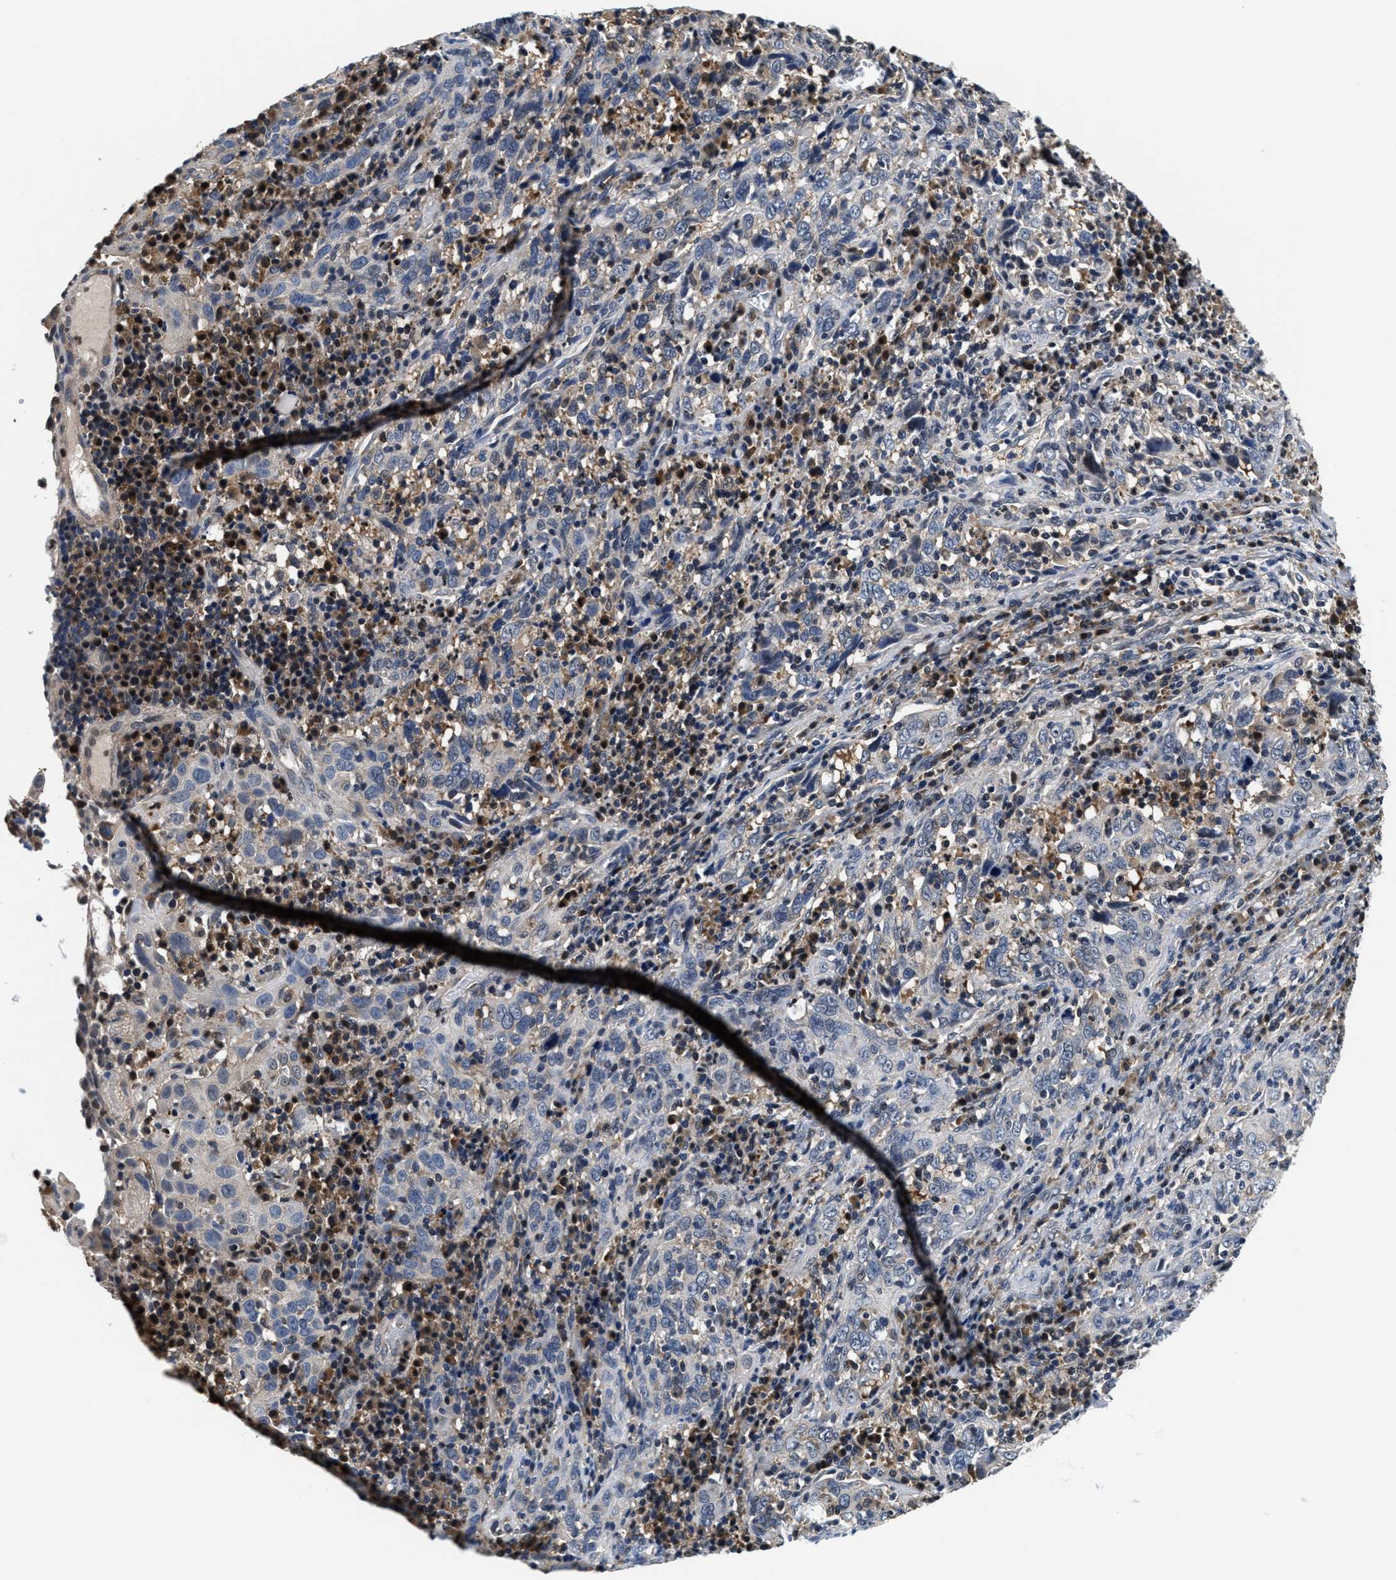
{"staining": {"intensity": "negative", "quantity": "none", "location": "none"}, "tissue": "cervical cancer", "cell_type": "Tumor cells", "image_type": "cancer", "snomed": [{"axis": "morphology", "description": "Squamous cell carcinoma, NOS"}, {"axis": "topography", "description": "Cervix"}], "caption": "Tumor cells are negative for protein expression in human cervical squamous cell carcinoma.", "gene": "PHPT1", "patient": {"sex": "female", "age": 46}}